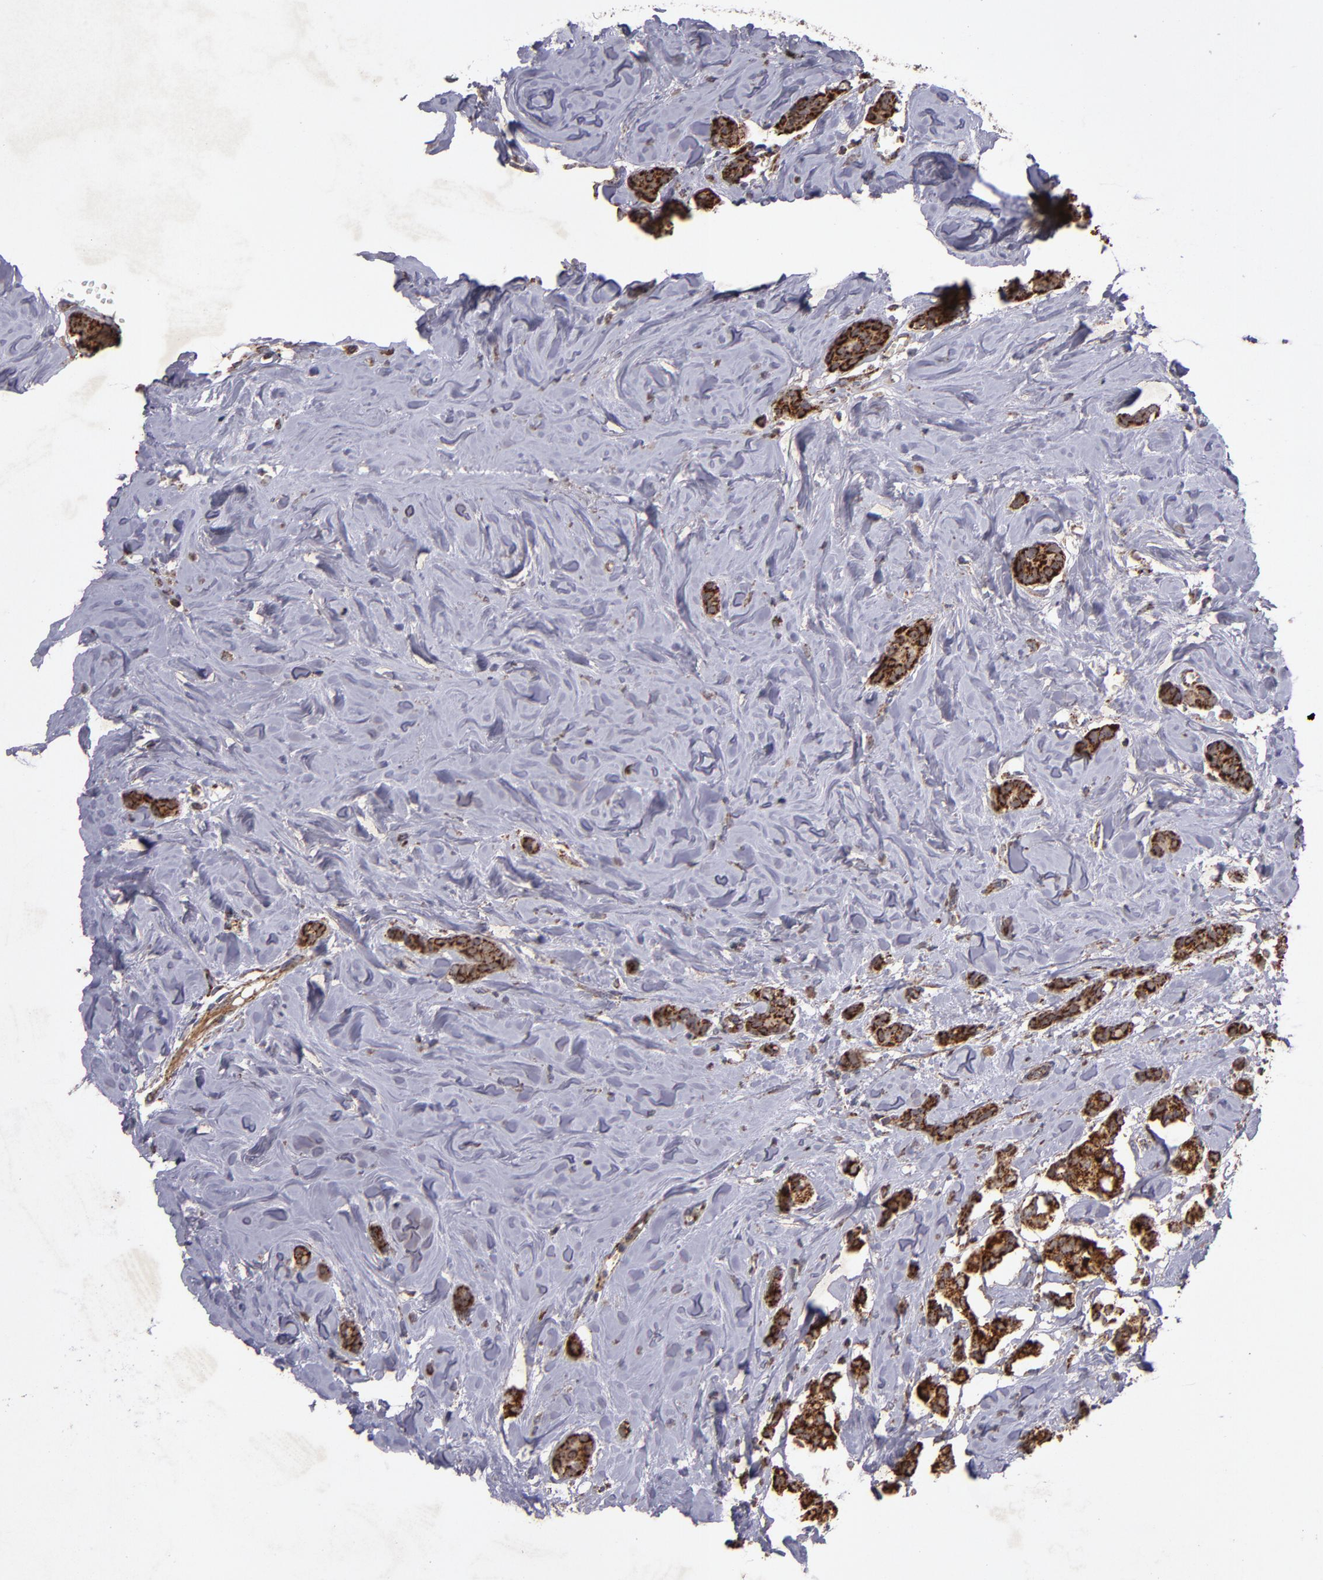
{"staining": {"intensity": "strong", "quantity": ">75%", "location": "cytoplasmic/membranous"}, "tissue": "breast cancer", "cell_type": "Tumor cells", "image_type": "cancer", "snomed": [{"axis": "morphology", "description": "Duct carcinoma"}, {"axis": "topography", "description": "Breast"}], "caption": "This photomicrograph exhibits IHC staining of human breast intraductal carcinoma, with high strong cytoplasmic/membranous positivity in about >75% of tumor cells.", "gene": "TIMM9", "patient": {"sex": "female", "age": 84}}